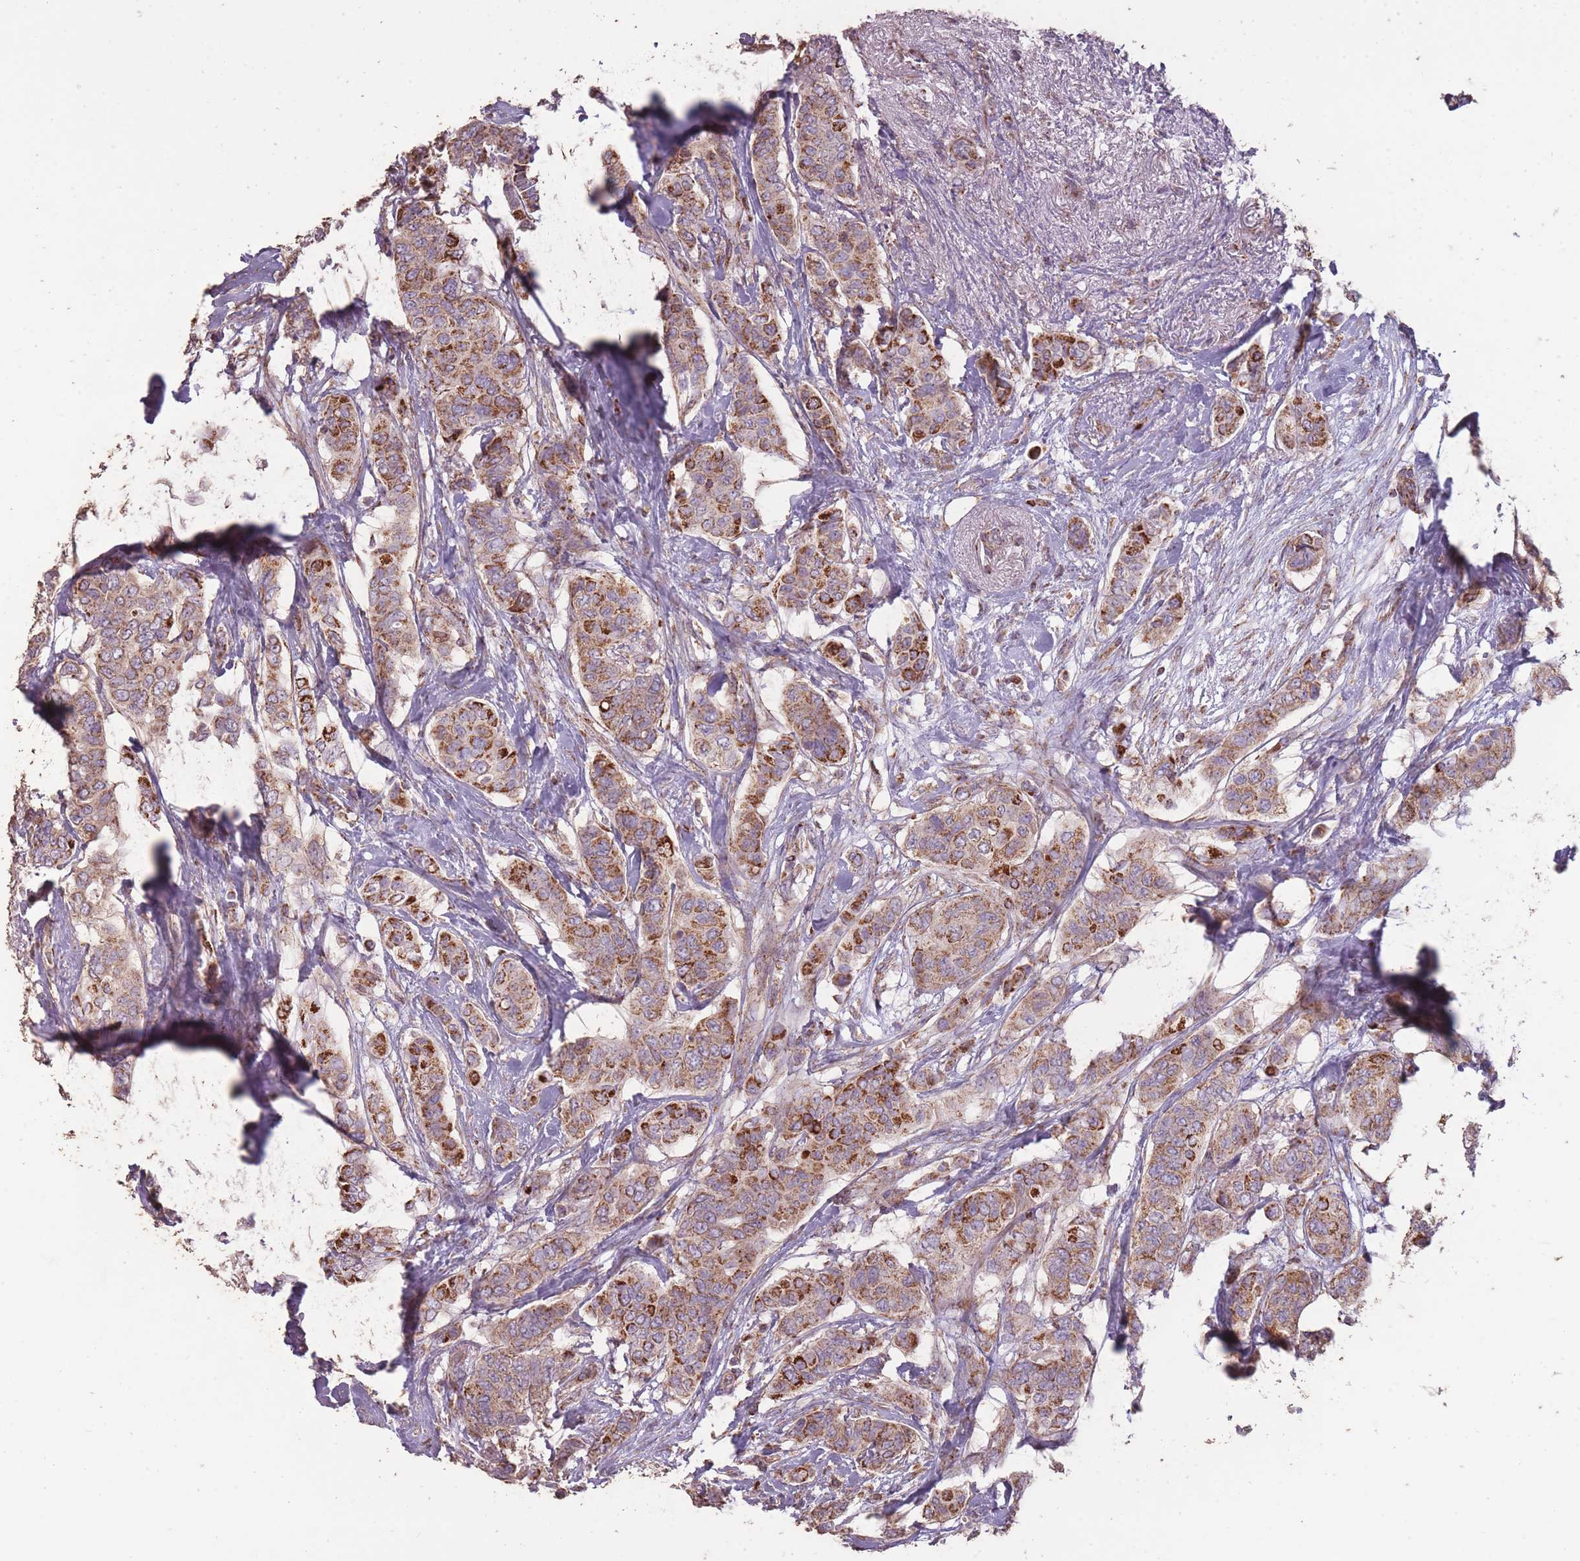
{"staining": {"intensity": "strong", "quantity": ">75%", "location": "cytoplasmic/membranous"}, "tissue": "breast cancer", "cell_type": "Tumor cells", "image_type": "cancer", "snomed": [{"axis": "morphology", "description": "Lobular carcinoma"}, {"axis": "topography", "description": "Breast"}], "caption": "Lobular carcinoma (breast) was stained to show a protein in brown. There is high levels of strong cytoplasmic/membranous expression in about >75% of tumor cells.", "gene": "CNOT8", "patient": {"sex": "female", "age": 51}}